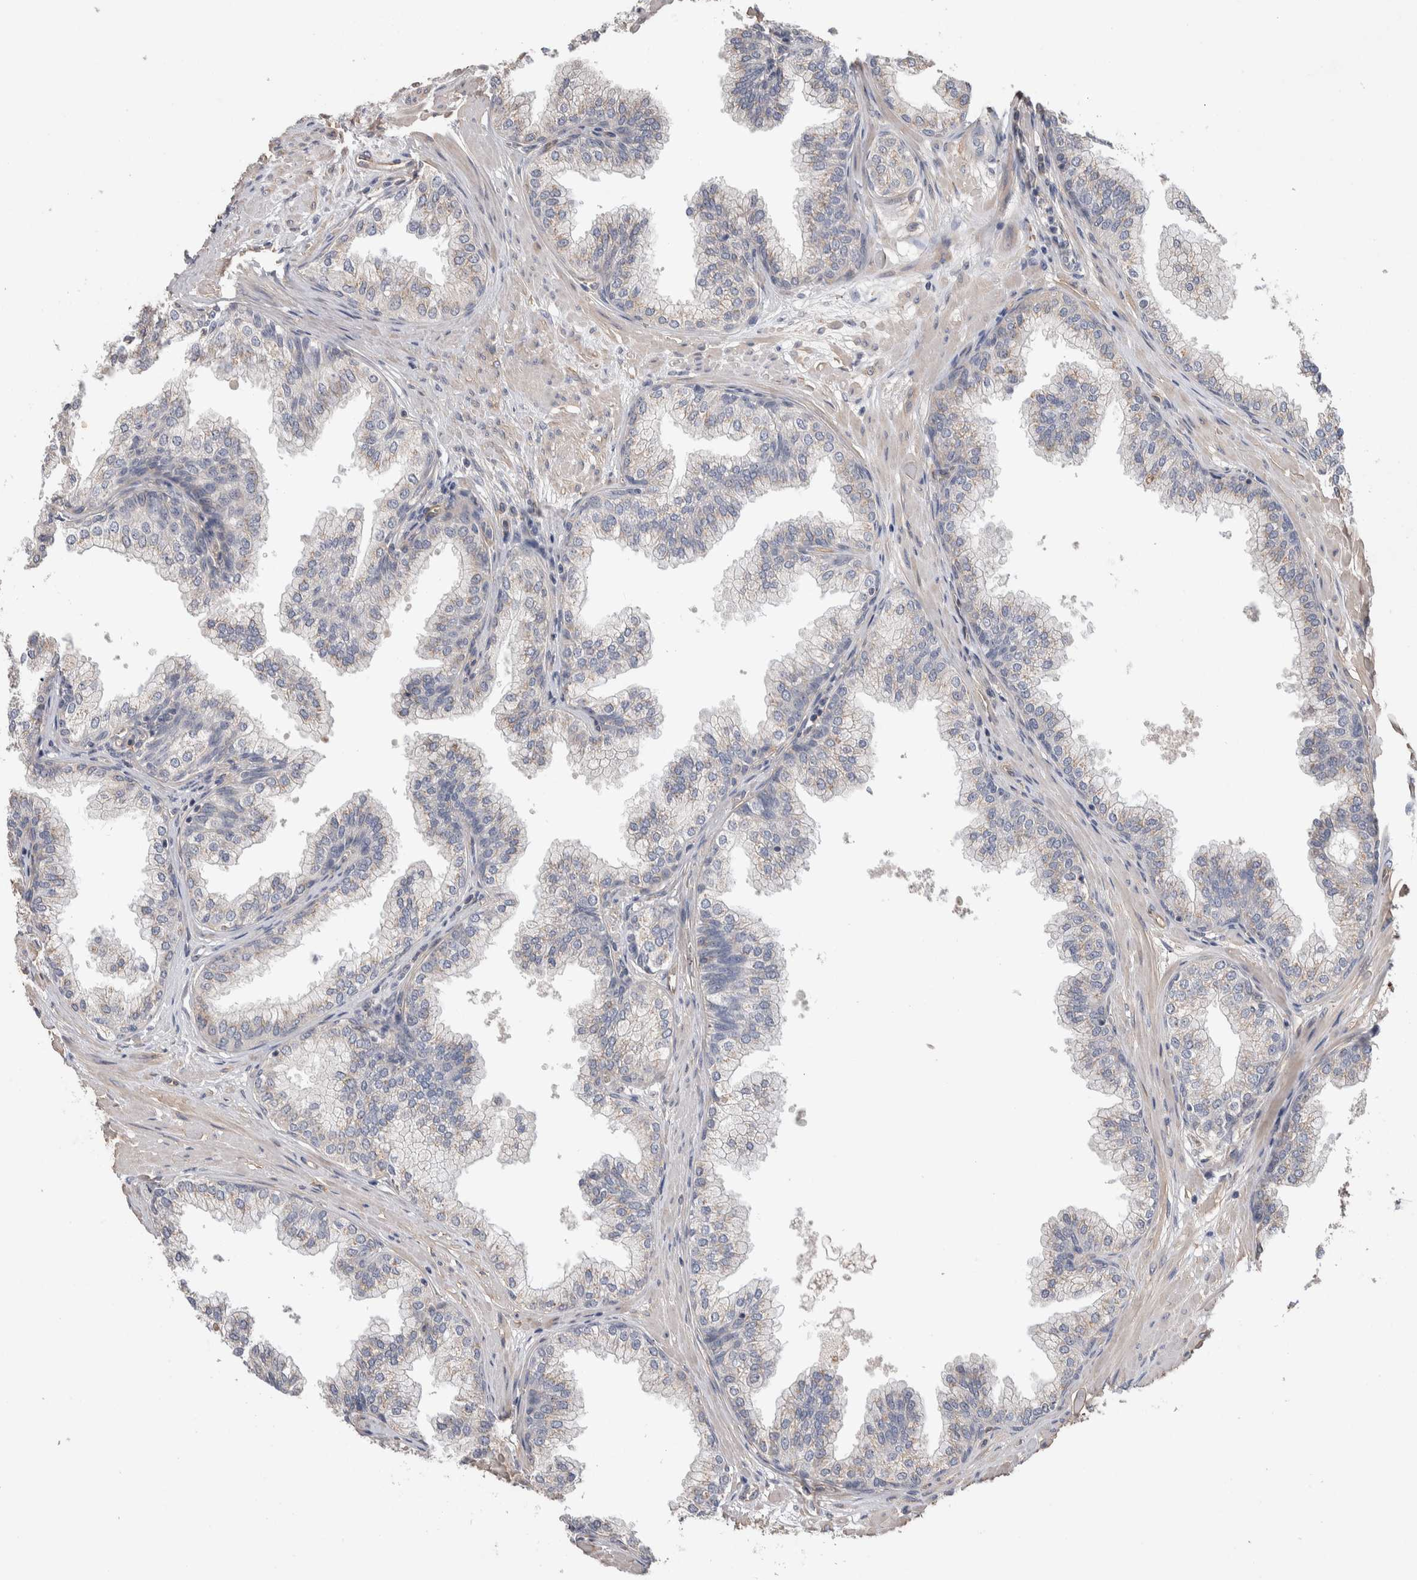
{"staining": {"intensity": "negative", "quantity": "none", "location": "none"}, "tissue": "prostate", "cell_type": "Glandular cells", "image_type": "normal", "snomed": [{"axis": "morphology", "description": "Normal tissue, NOS"}, {"axis": "morphology", "description": "Urothelial carcinoma, Low grade"}, {"axis": "topography", "description": "Urinary bladder"}, {"axis": "topography", "description": "Prostate"}], "caption": "A high-resolution micrograph shows IHC staining of unremarkable prostate, which reveals no significant positivity in glandular cells. The staining was performed using DAB (3,3'-diaminobenzidine) to visualize the protein expression in brown, while the nuclei were stained in blue with hematoxylin (Magnification: 20x).", "gene": "GCNA", "patient": {"sex": "male", "age": 60}}